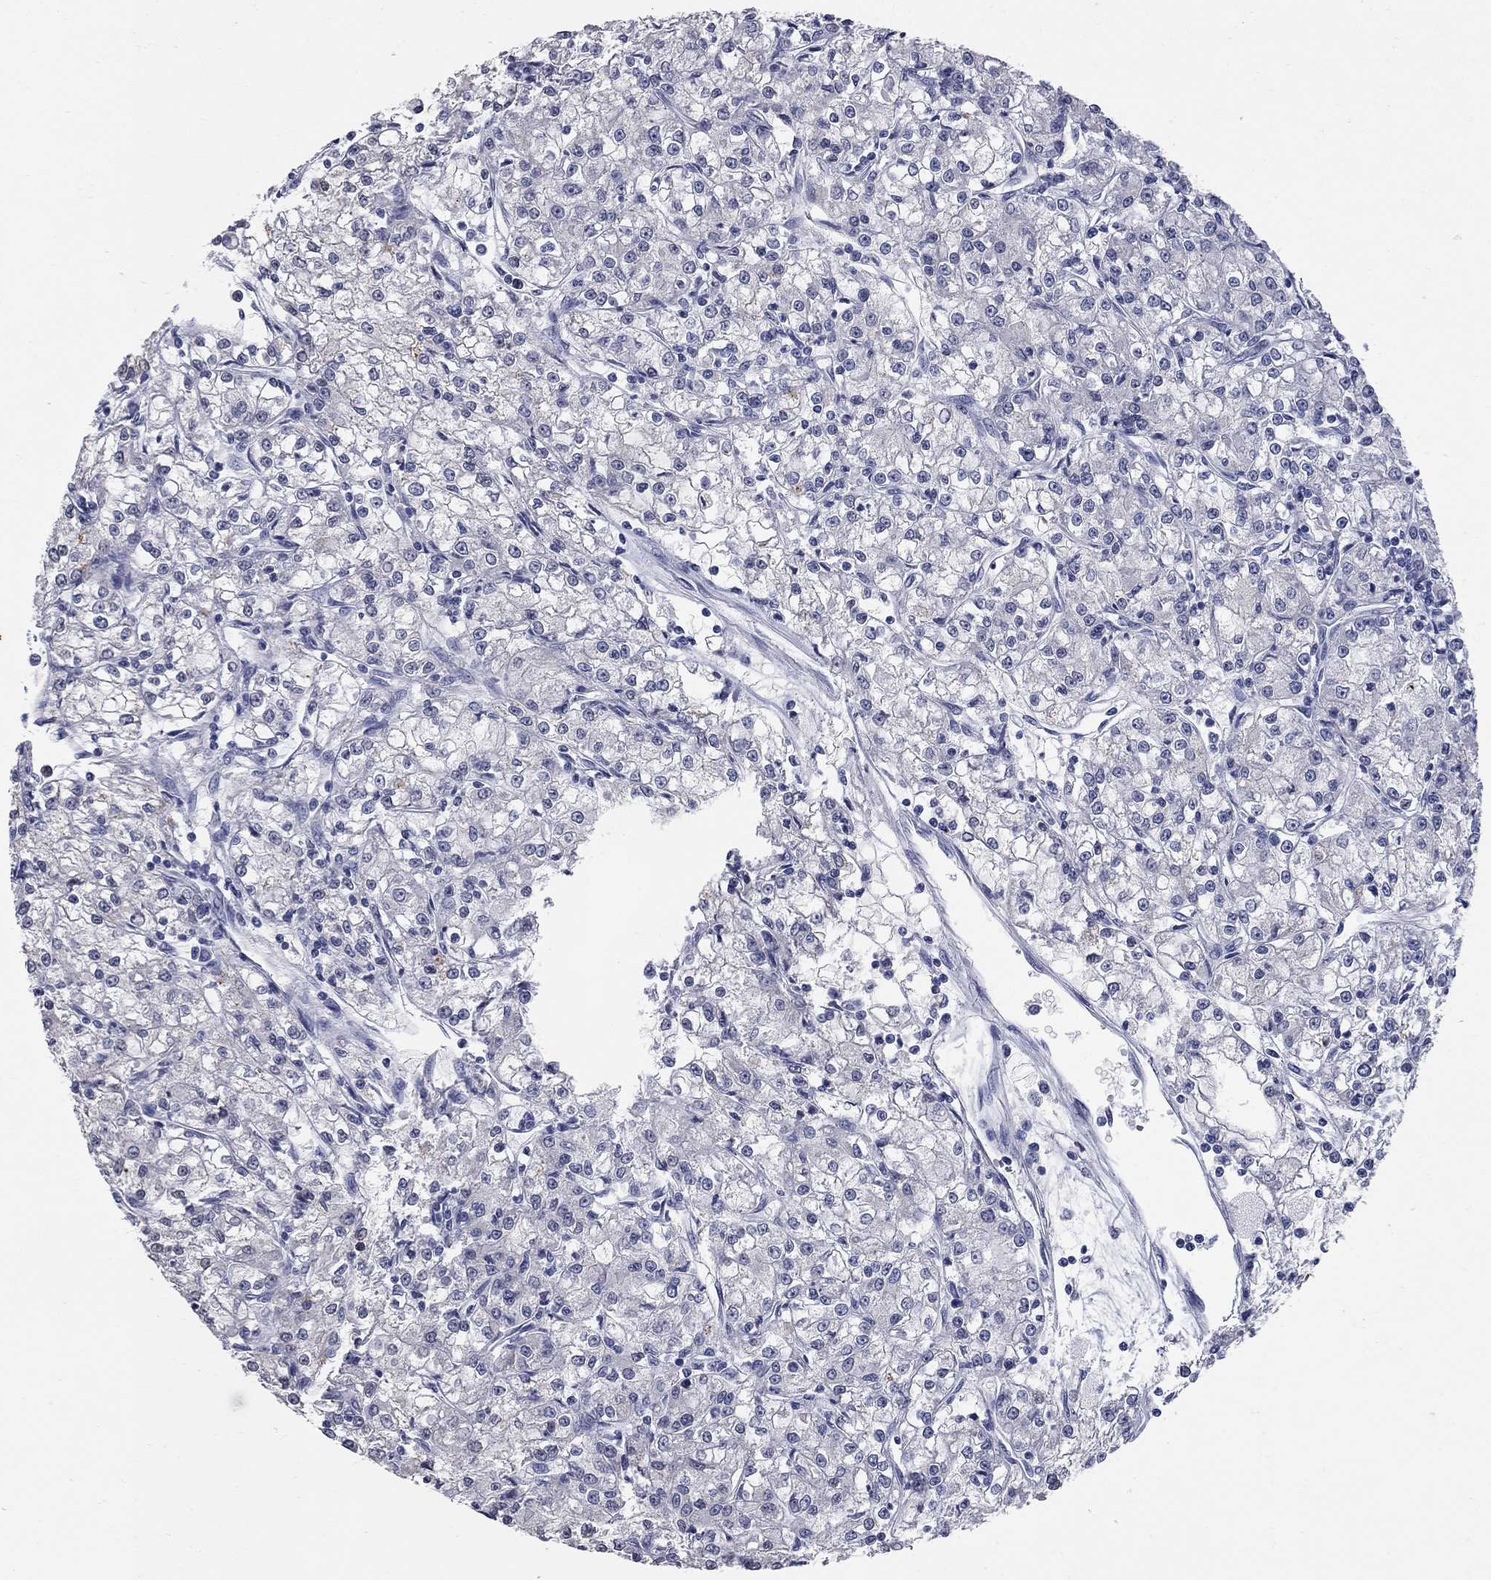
{"staining": {"intensity": "negative", "quantity": "none", "location": "none"}, "tissue": "renal cancer", "cell_type": "Tumor cells", "image_type": "cancer", "snomed": [{"axis": "morphology", "description": "Adenocarcinoma, NOS"}, {"axis": "topography", "description": "Kidney"}], "caption": "IHC photomicrograph of neoplastic tissue: human renal adenocarcinoma stained with DAB exhibits no significant protein expression in tumor cells. (Stains: DAB (3,3'-diaminobenzidine) IHC with hematoxylin counter stain, Microscopy: brightfield microscopy at high magnification).", "gene": "SYT12", "patient": {"sex": "female", "age": 59}}